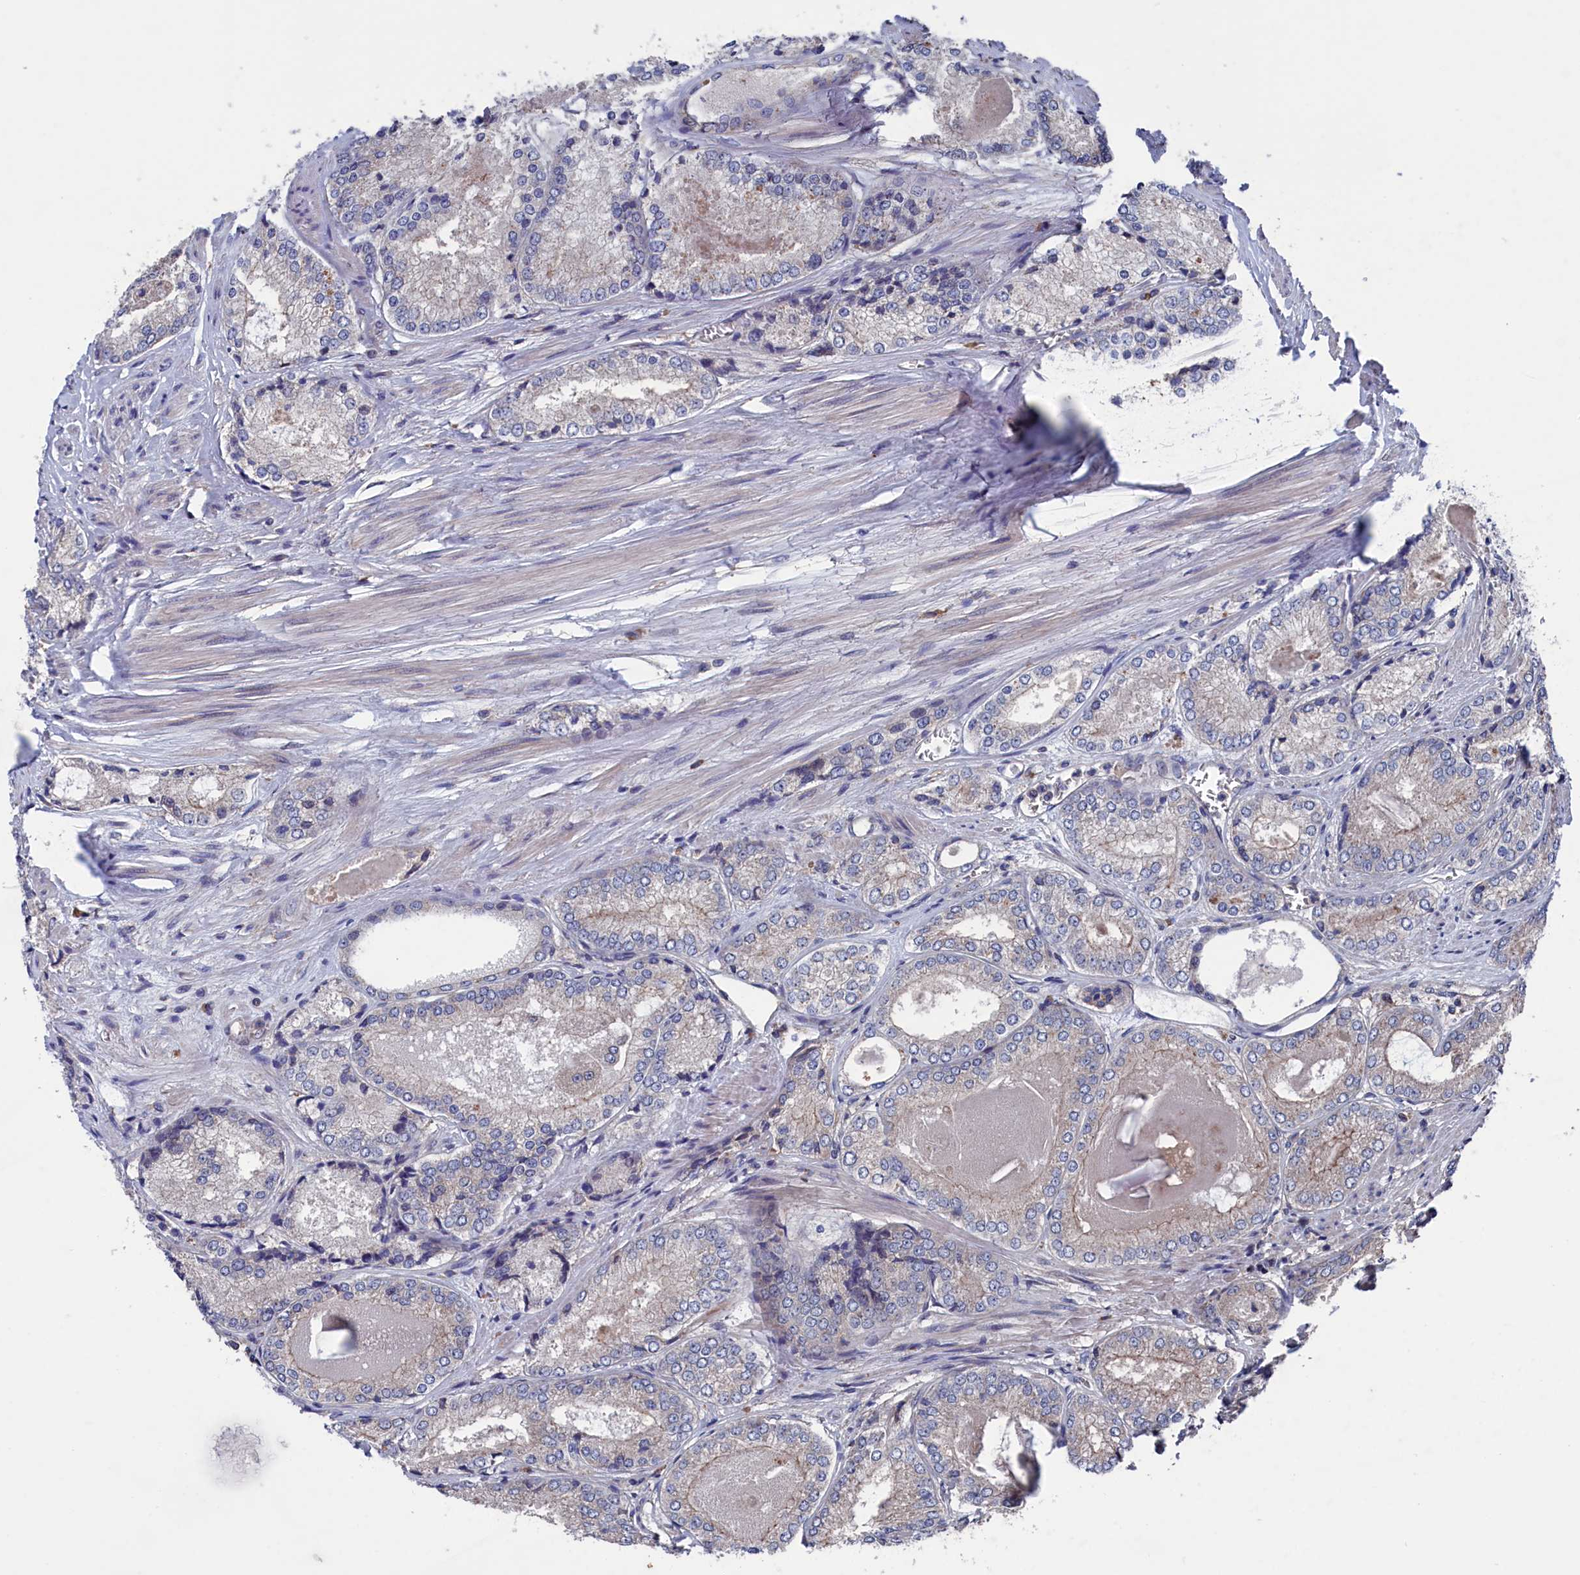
{"staining": {"intensity": "negative", "quantity": "none", "location": "none"}, "tissue": "prostate cancer", "cell_type": "Tumor cells", "image_type": "cancer", "snomed": [{"axis": "morphology", "description": "Adenocarcinoma, Low grade"}, {"axis": "topography", "description": "Prostate"}], "caption": "Histopathology image shows no protein expression in tumor cells of prostate cancer (adenocarcinoma (low-grade)) tissue.", "gene": "SPATA13", "patient": {"sex": "male", "age": 68}}